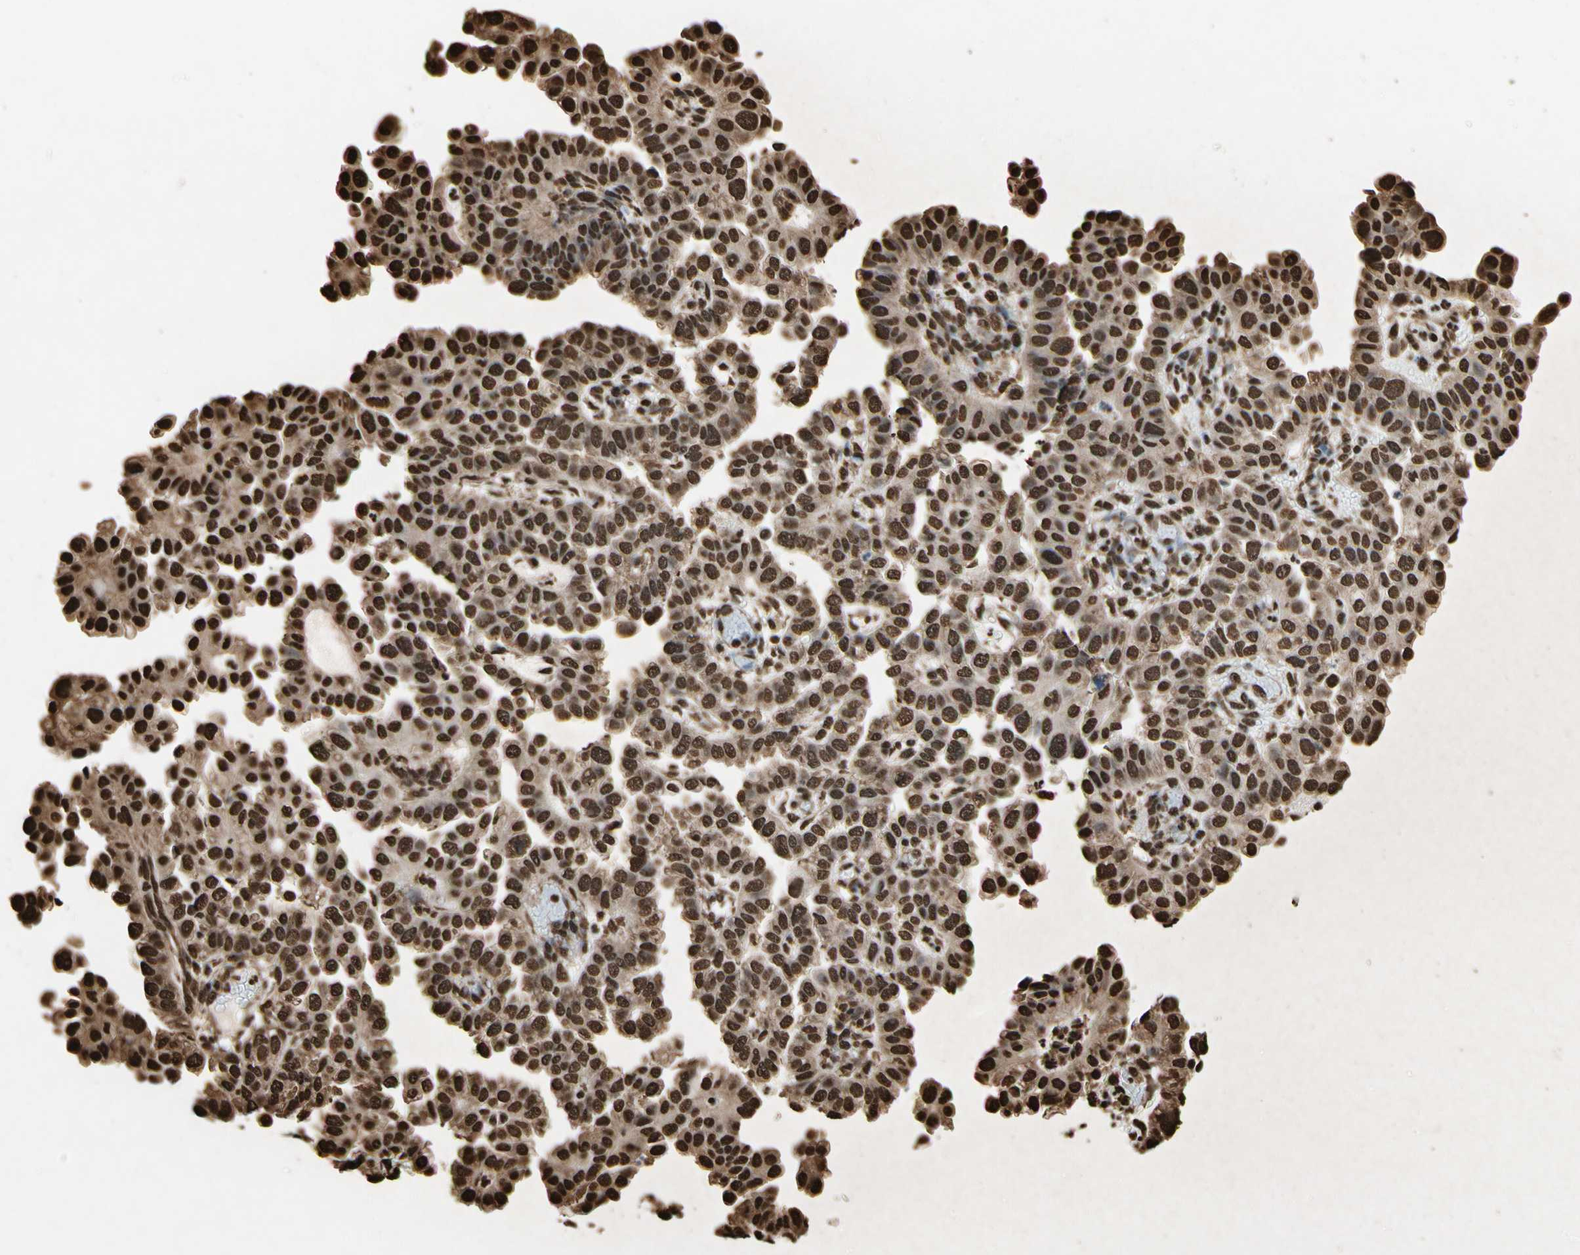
{"staining": {"intensity": "strong", "quantity": ">75%", "location": "cytoplasmic/membranous,nuclear"}, "tissue": "endometrial cancer", "cell_type": "Tumor cells", "image_type": "cancer", "snomed": [{"axis": "morphology", "description": "Adenocarcinoma, NOS"}, {"axis": "topography", "description": "Endometrium"}], "caption": "Immunohistochemistry photomicrograph of endometrial cancer (adenocarcinoma) stained for a protein (brown), which demonstrates high levels of strong cytoplasmic/membranous and nuclear expression in approximately >75% of tumor cells.", "gene": "HNRNPK", "patient": {"sex": "female", "age": 85}}